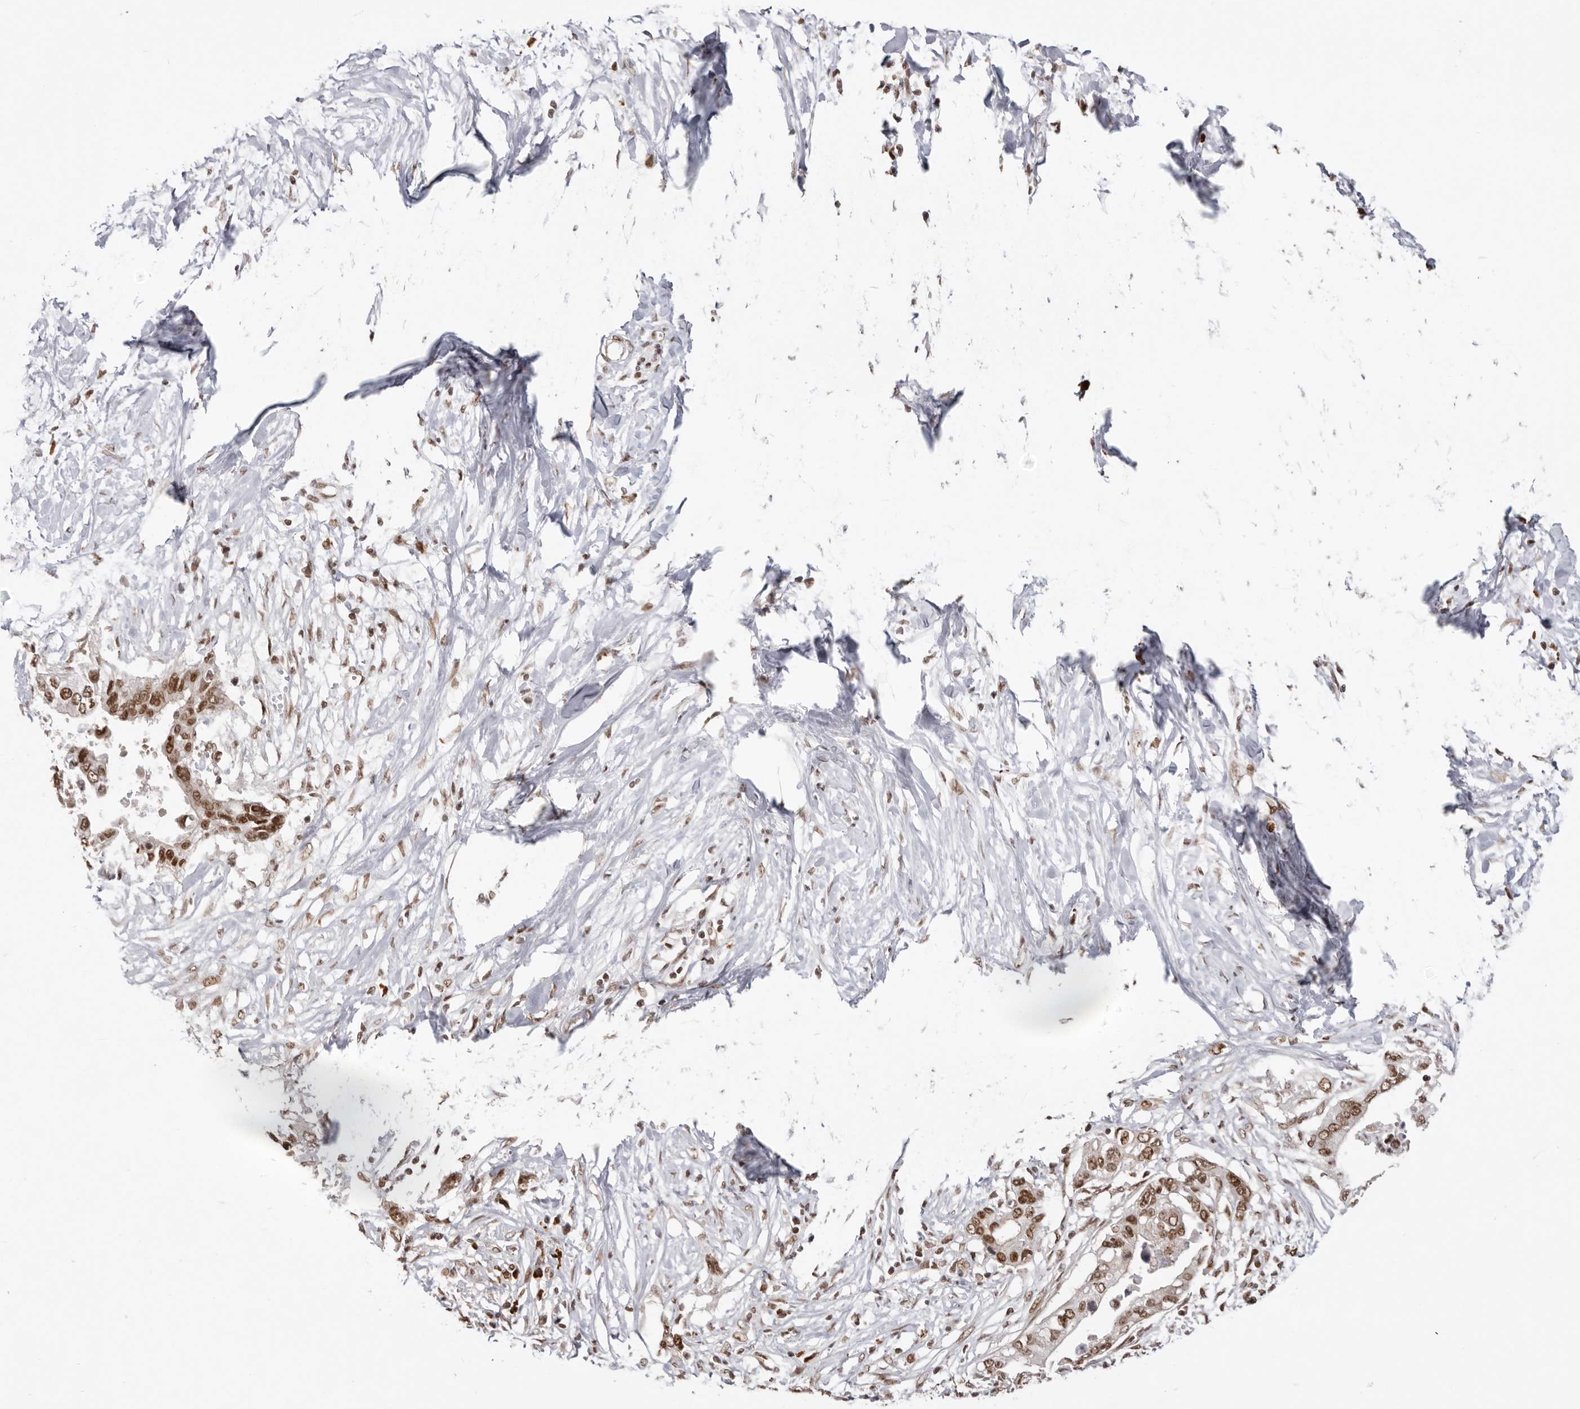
{"staining": {"intensity": "moderate", "quantity": ">75%", "location": "nuclear"}, "tissue": "pancreatic cancer", "cell_type": "Tumor cells", "image_type": "cancer", "snomed": [{"axis": "morphology", "description": "Normal tissue, NOS"}, {"axis": "morphology", "description": "Adenocarcinoma, NOS"}, {"axis": "topography", "description": "Pancreas"}, {"axis": "topography", "description": "Peripheral nerve tissue"}], "caption": "Pancreatic cancer tissue displays moderate nuclear expression in approximately >75% of tumor cells, visualized by immunohistochemistry. (DAB (3,3'-diaminobenzidine) IHC with brightfield microscopy, high magnification).", "gene": "CHTOP", "patient": {"sex": "male", "age": 59}}